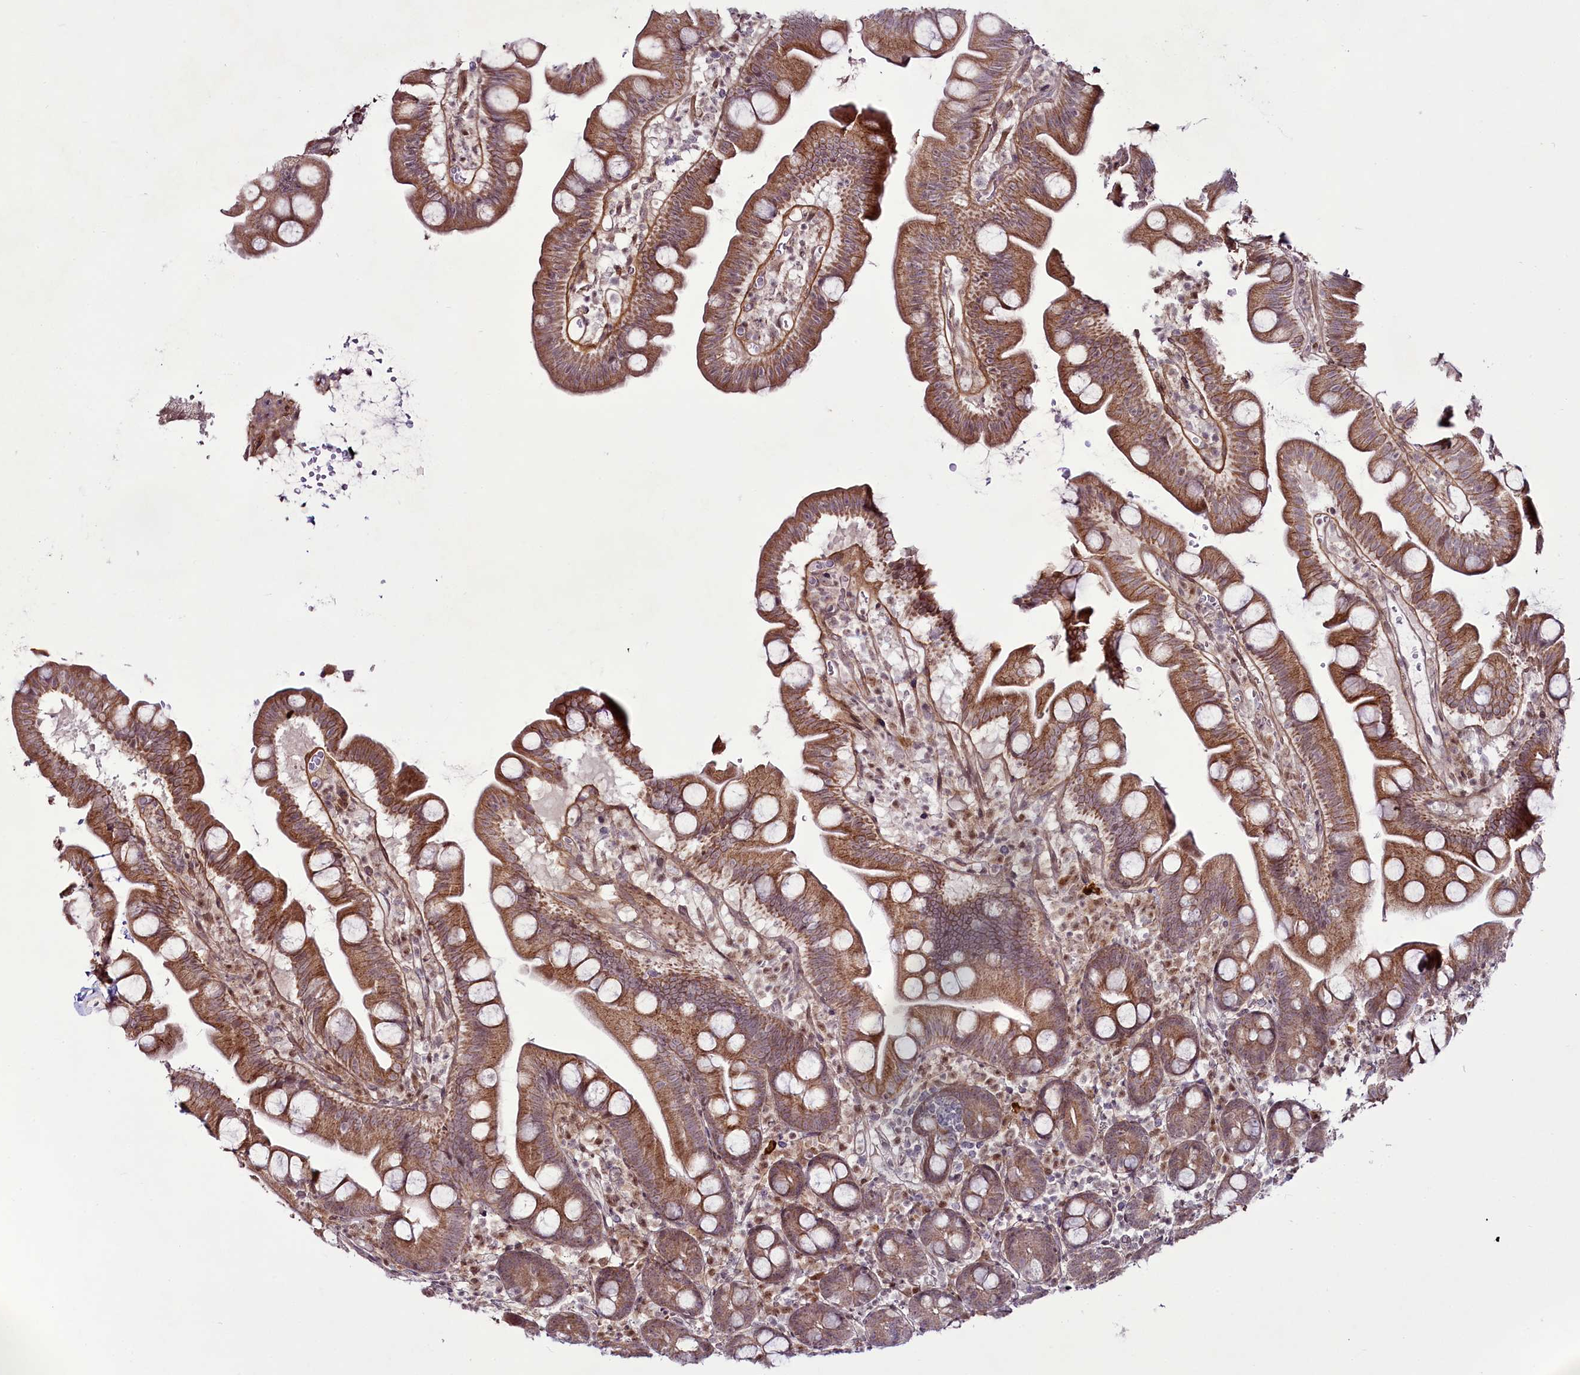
{"staining": {"intensity": "moderate", "quantity": ">75%", "location": "cytoplasmic/membranous"}, "tissue": "small intestine", "cell_type": "Glandular cells", "image_type": "normal", "snomed": [{"axis": "morphology", "description": "Normal tissue, NOS"}, {"axis": "topography", "description": "Small intestine"}], "caption": "Approximately >75% of glandular cells in normal small intestine exhibit moderate cytoplasmic/membranous protein staining as visualized by brown immunohistochemical staining.", "gene": "RSBN1", "patient": {"sex": "female", "age": 68}}